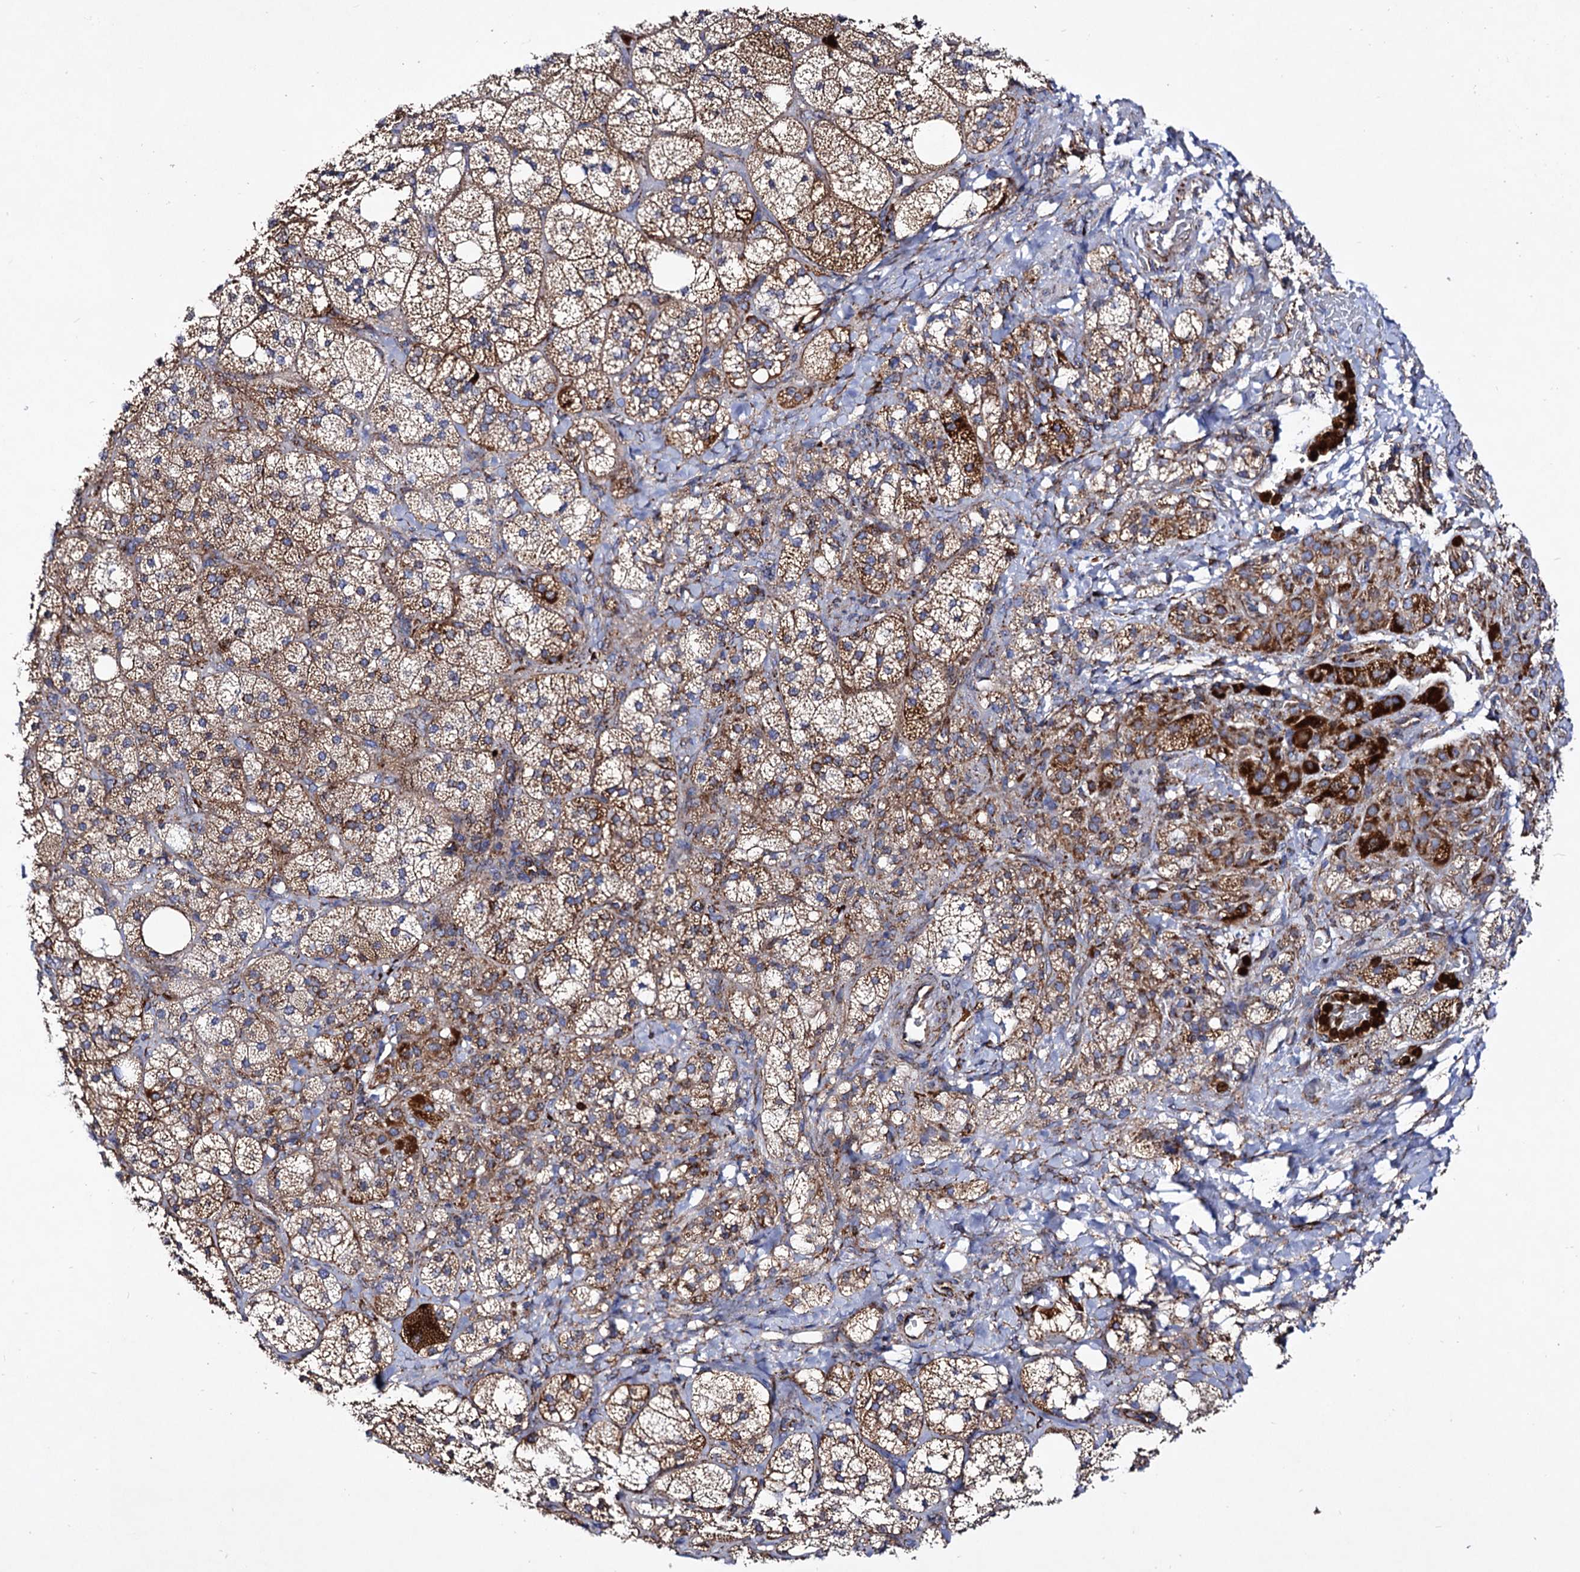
{"staining": {"intensity": "moderate", "quantity": ">75%", "location": "cytoplasmic/membranous"}, "tissue": "adrenal gland", "cell_type": "Glandular cells", "image_type": "normal", "snomed": [{"axis": "morphology", "description": "Normal tissue, NOS"}, {"axis": "topography", "description": "Adrenal gland"}], "caption": "Immunohistochemistry of normal human adrenal gland displays medium levels of moderate cytoplasmic/membranous positivity in about >75% of glandular cells. (DAB (3,3'-diaminobenzidine) = brown stain, brightfield microscopy at high magnification).", "gene": "ACAD9", "patient": {"sex": "male", "age": 61}}